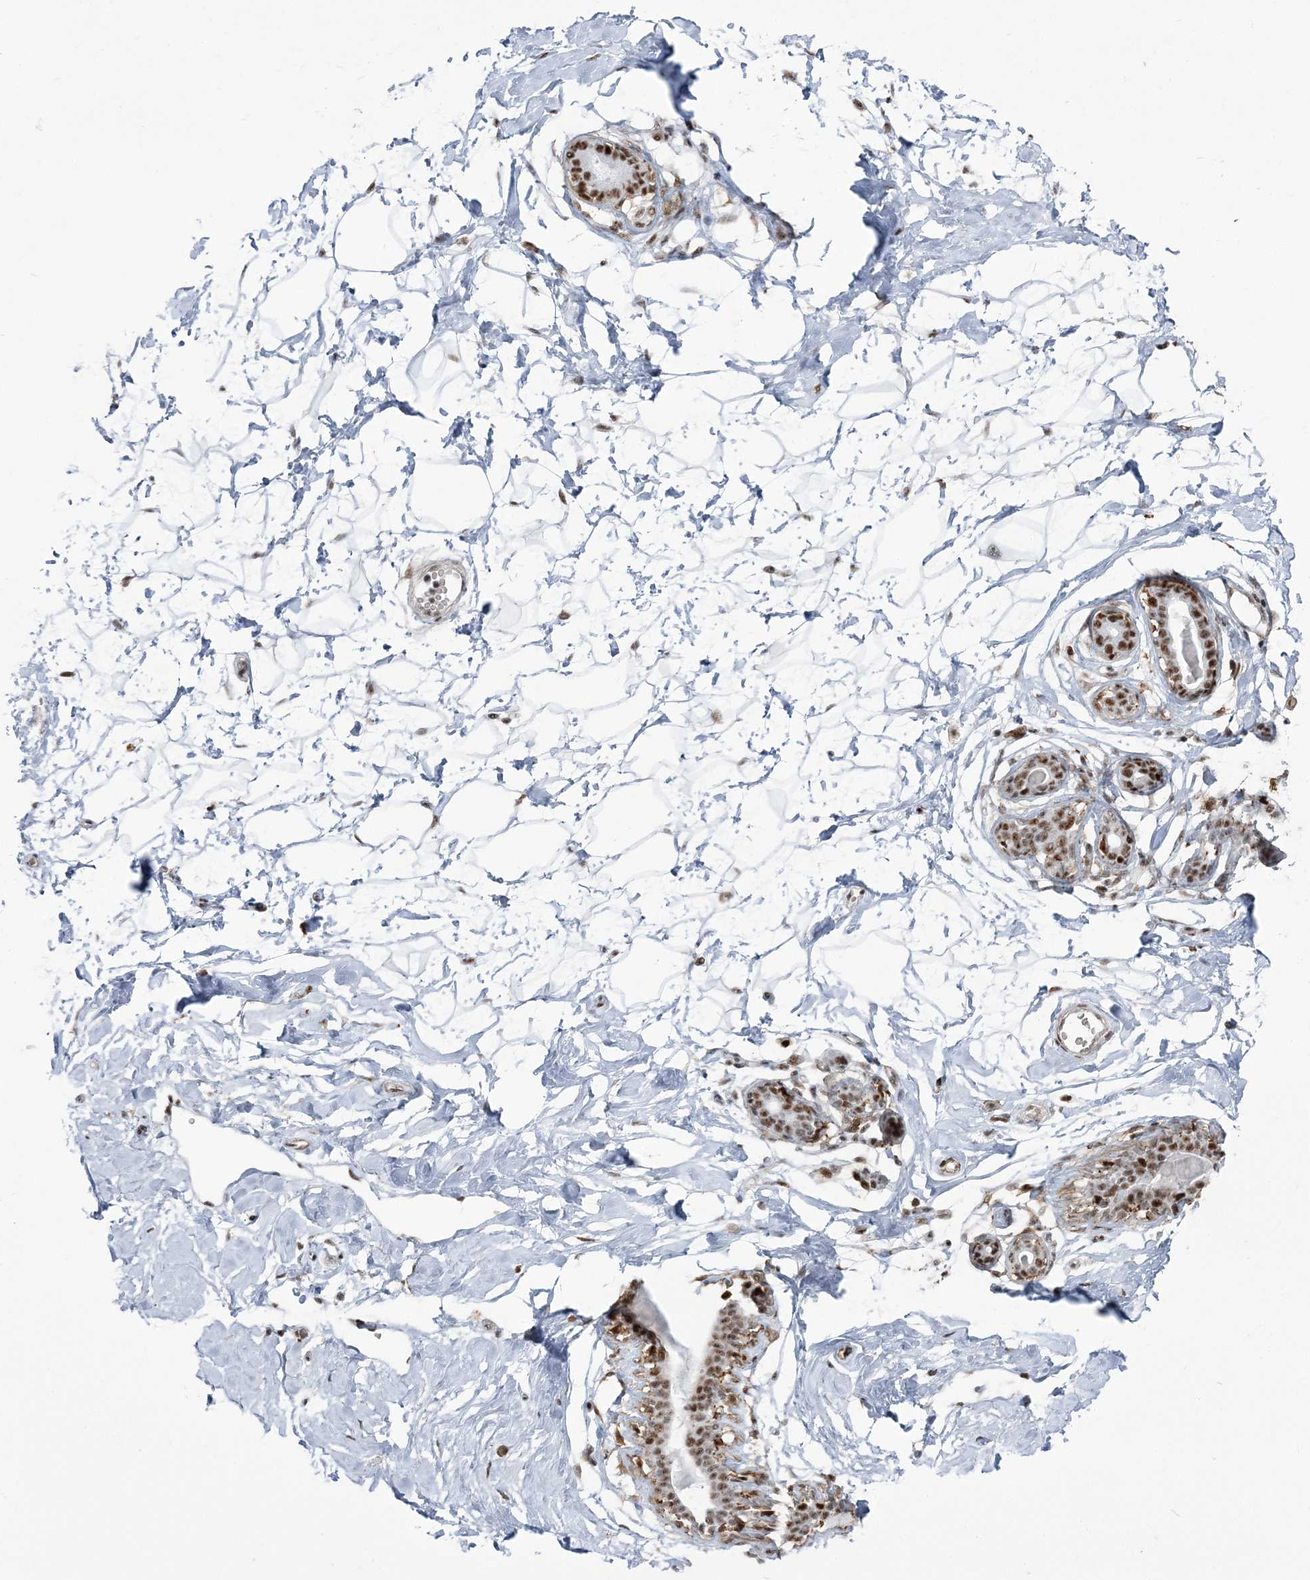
{"staining": {"intensity": "moderate", "quantity": ">75%", "location": "nuclear"}, "tissue": "breast", "cell_type": "Adipocytes", "image_type": "normal", "snomed": [{"axis": "morphology", "description": "Normal tissue, NOS"}, {"axis": "morphology", "description": "Adenoma, NOS"}, {"axis": "topography", "description": "Breast"}], "caption": "Benign breast shows moderate nuclear positivity in approximately >75% of adipocytes (brown staining indicates protein expression, while blue staining denotes nuclei)..", "gene": "DDX46", "patient": {"sex": "female", "age": 23}}